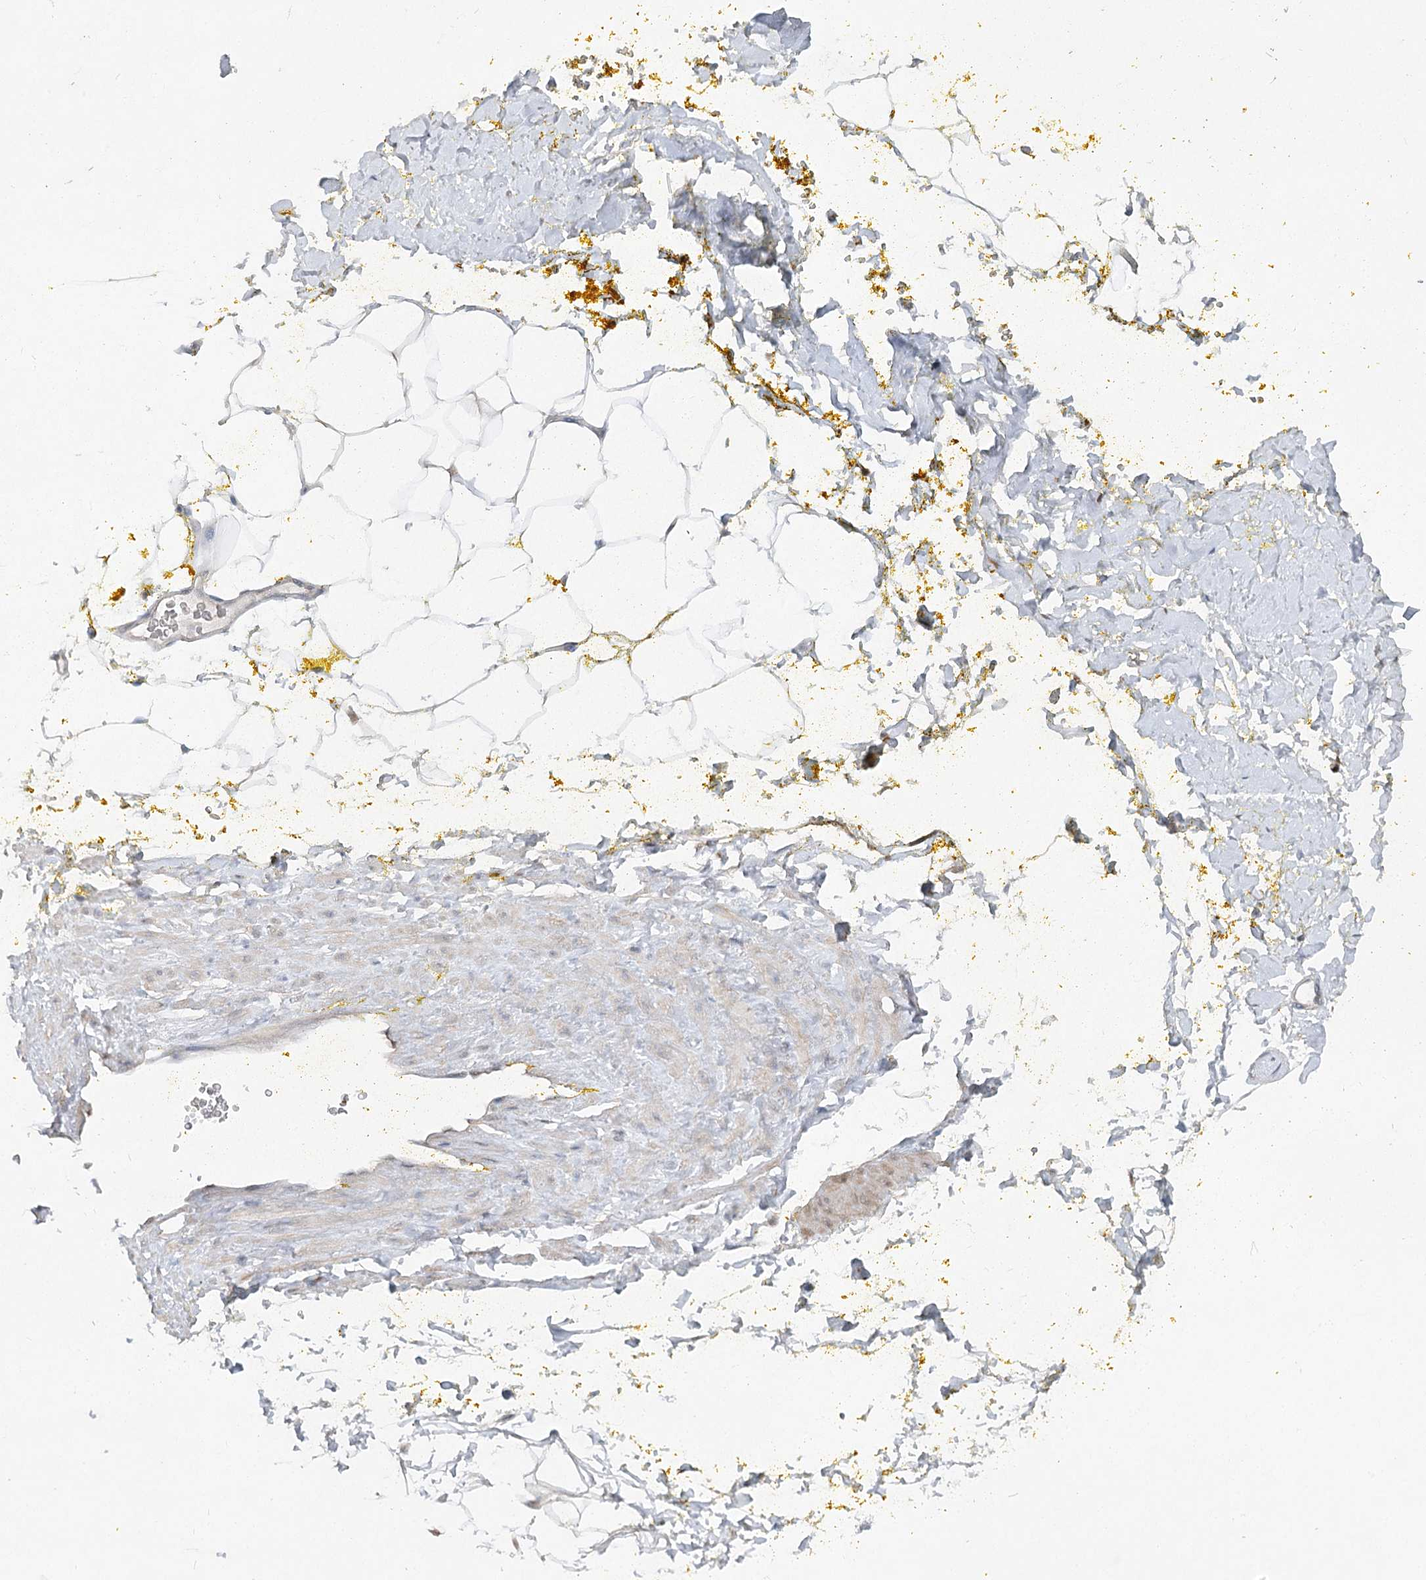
{"staining": {"intensity": "negative", "quantity": "none", "location": "none"}, "tissue": "adipose tissue", "cell_type": "Adipocytes", "image_type": "normal", "snomed": [{"axis": "morphology", "description": "Normal tissue, NOS"}, {"axis": "morphology", "description": "Adenocarcinoma, Low grade"}, {"axis": "topography", "description": "Prostate"}, {"axis": "topography", "description": "Peripheral nerve tissue"}], "caption": "Protein analysis of benign adipose tissue shows no significant staining in adipocytes.", "gene": "AAMDC", "patient": {"sex": "male", "age": 63}}